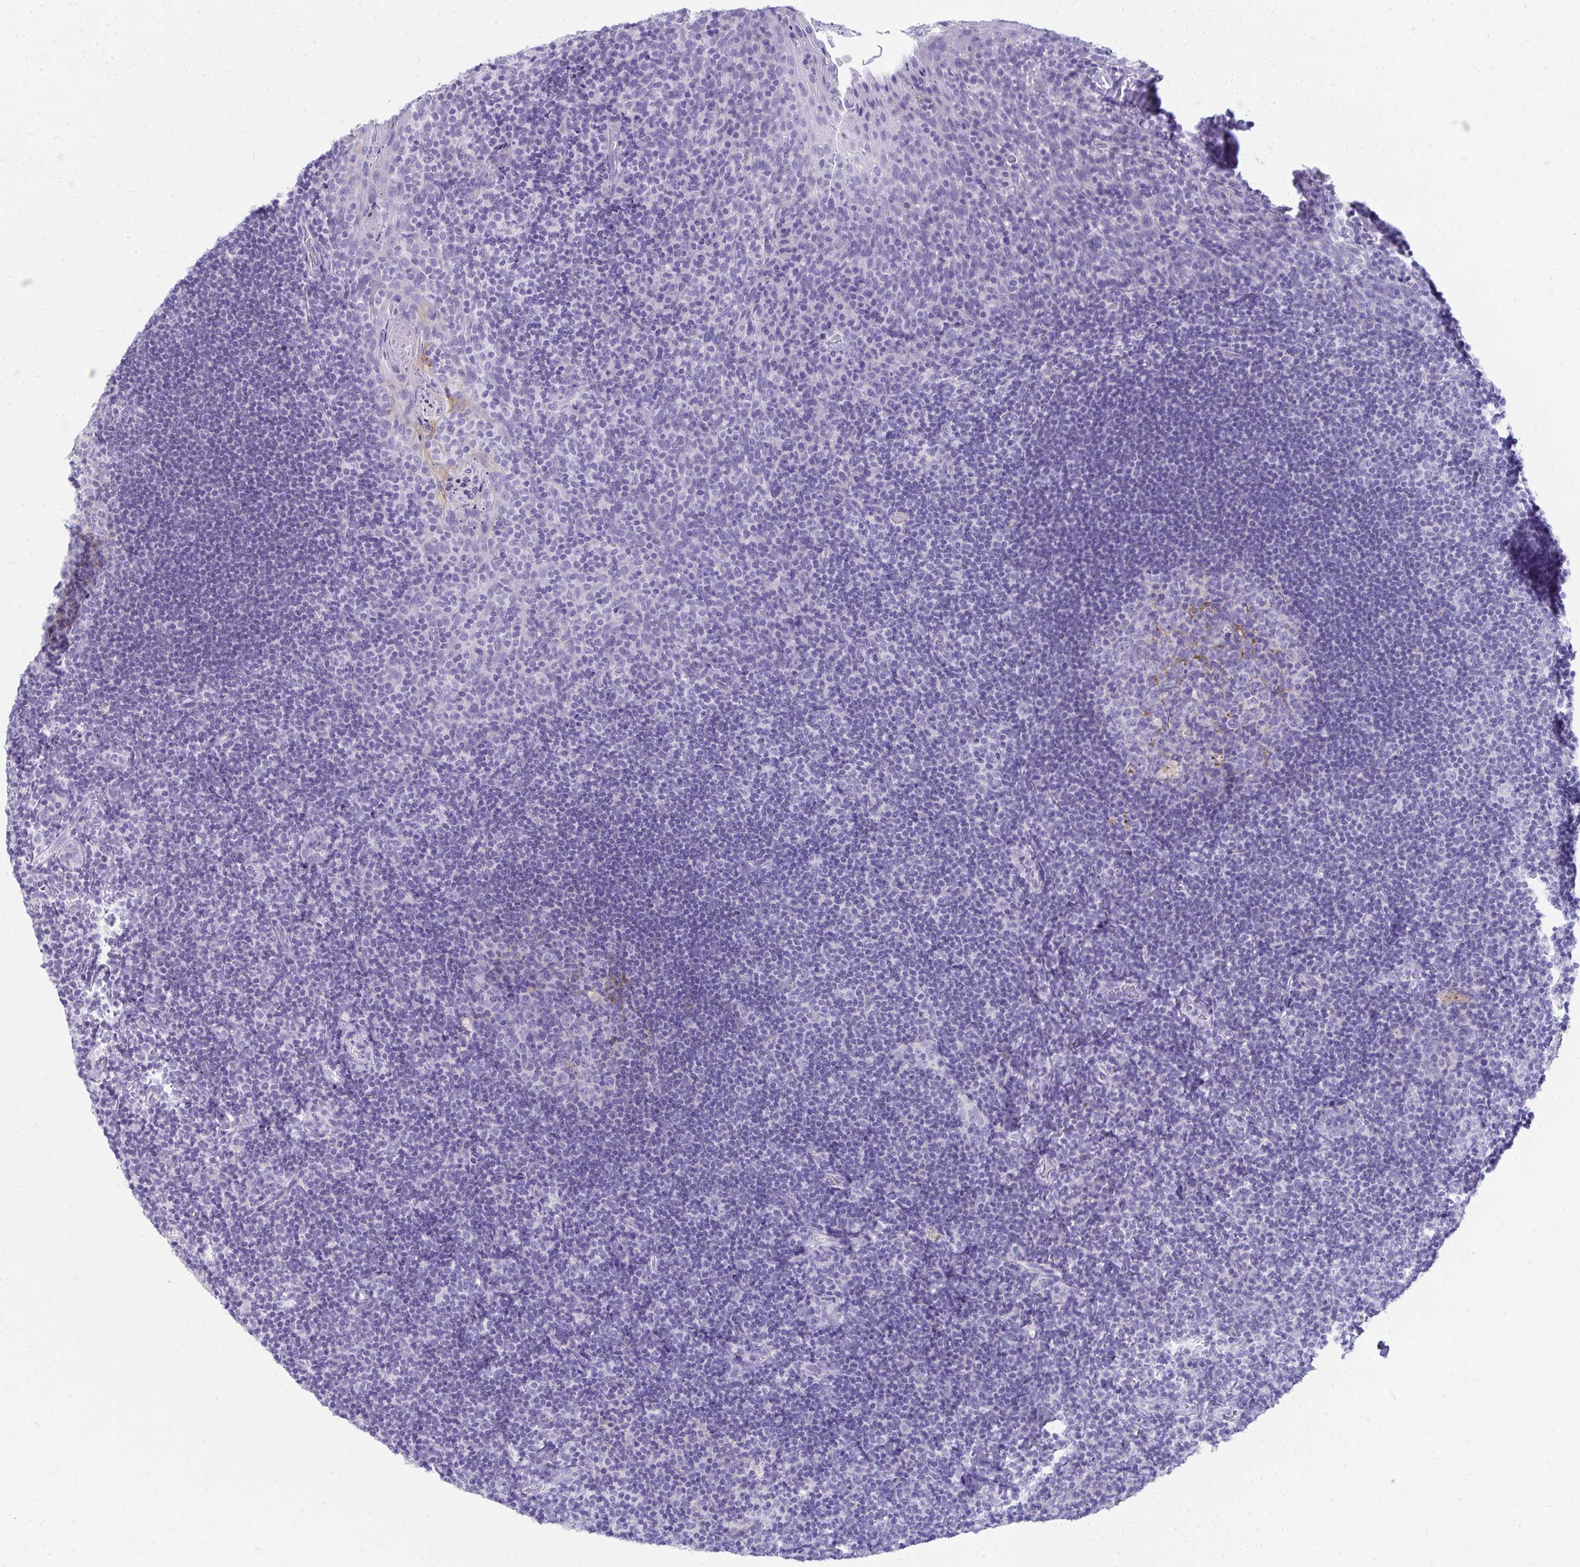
{"staining": {"intensity": "negative", "quantity": "none", "location": "none"}, "tissue": "tonsil", "cell_type": "Germinal center cells", "image_type": "normal", "snomed": [{"axis": "morphology", "description": "Normal tissue, NOS"}, {"axis": "topography", "description": "Tonsil"}], "caption": "Immunohistochemistry (IHC) histopathology image of benign tonsil stained for a protein (brown), which exhibits no staining in germinal center cells.", "gene": "SEC14L3", "patient": {"sex": "male", "age": 17}}